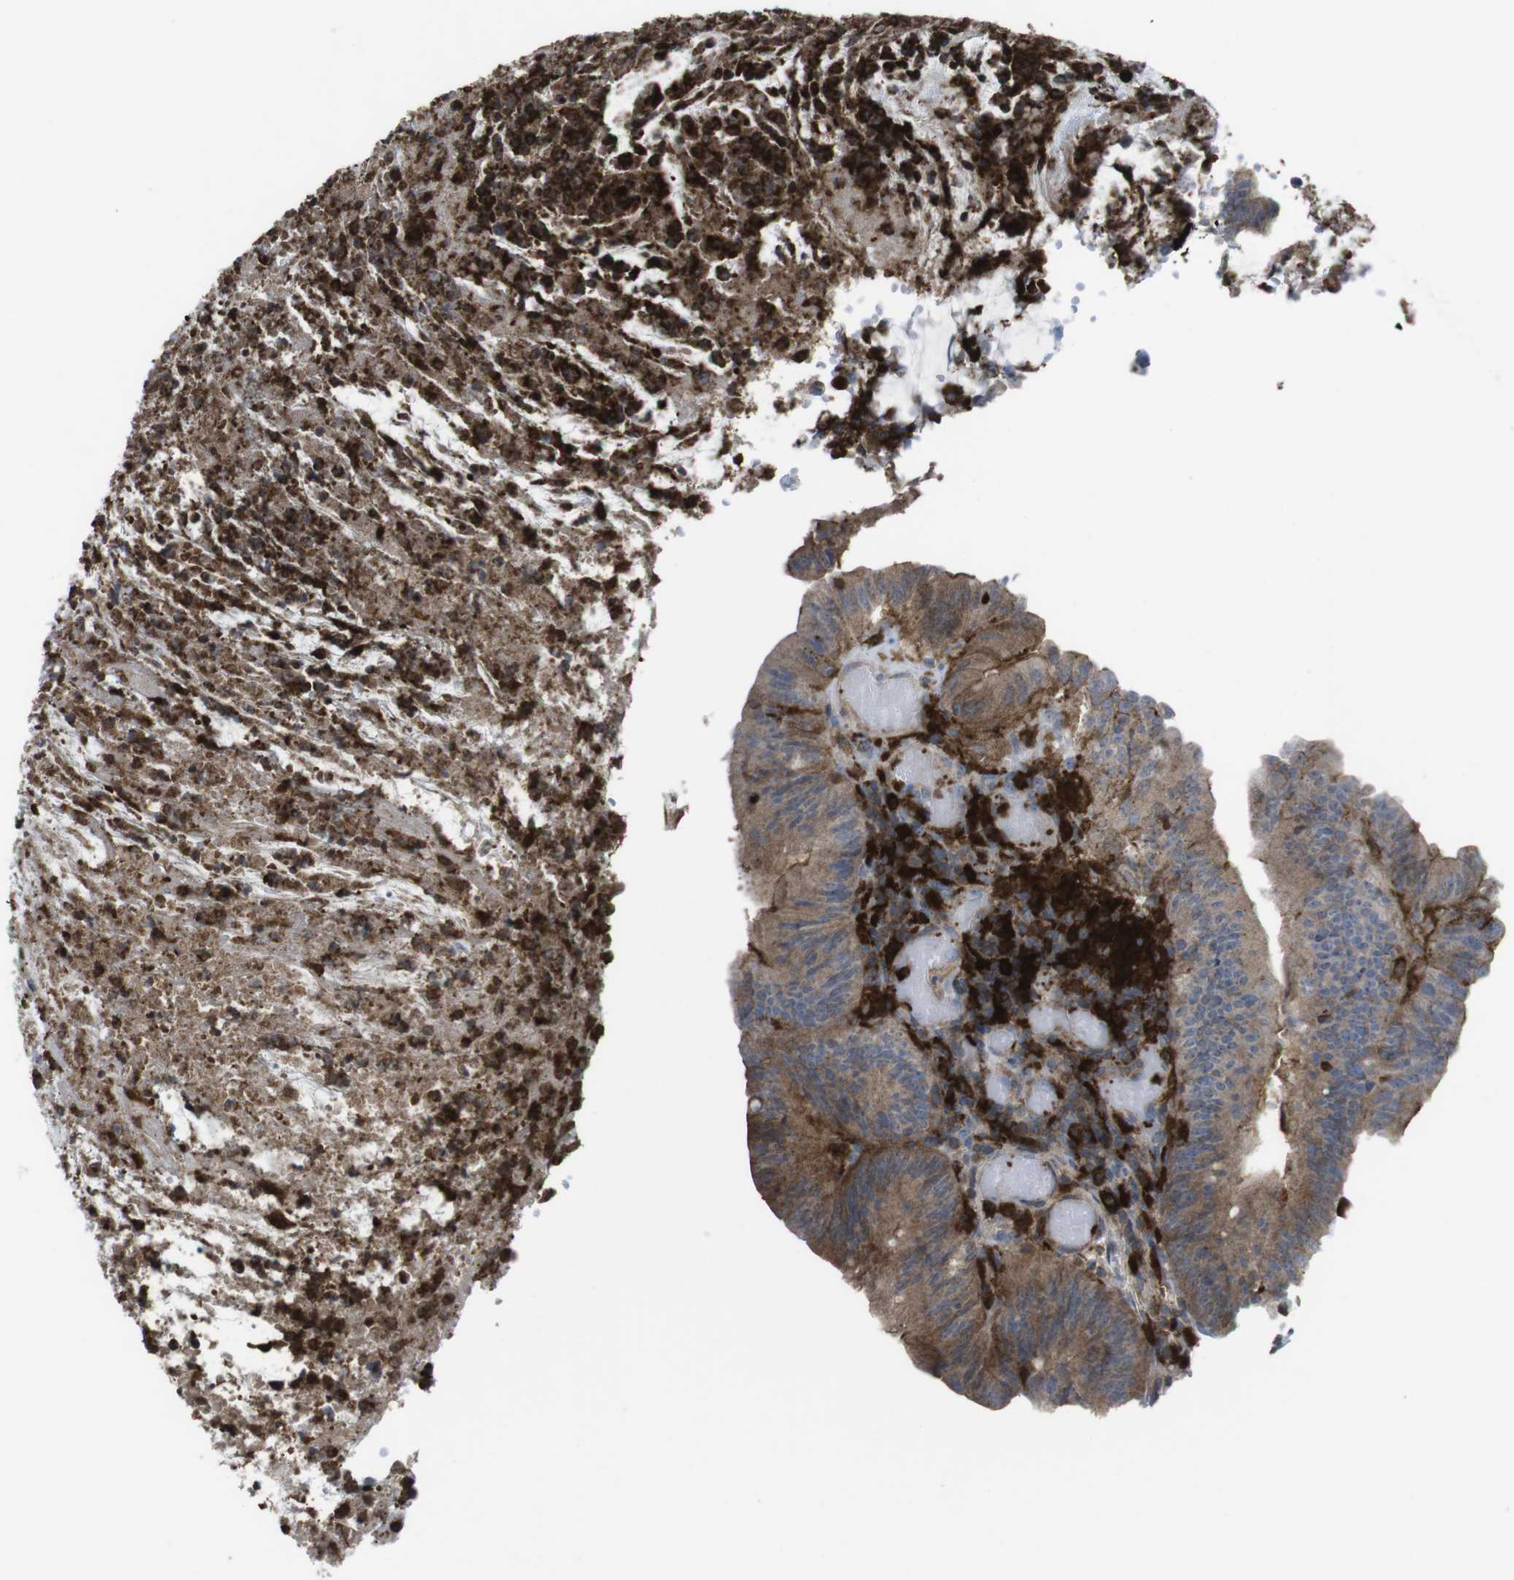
{"staining": {"intensity": "moderate", "quantity": ">75%", "location": "cytoplasmic/membranous"}, "tissue": "colorectal cancer", "cell_type": "Tumor cells", "image_type": "cancer", "snomed": [{"axis": "morphology", "description": "Adenocarcinoma, NOS"}, {"axis": "topography", "description": "Rectum"}], "caption": "Protein analysis of adenocarcinoma (colorectal) tissue displays moderate cytoplasmic/membranous expression in about >75% of tumor cells. (DAB = brown stain, brightfield microscopy at high magnification).", "gene": "PRKCD", "patient": {"sex": "female", "age": 66}}